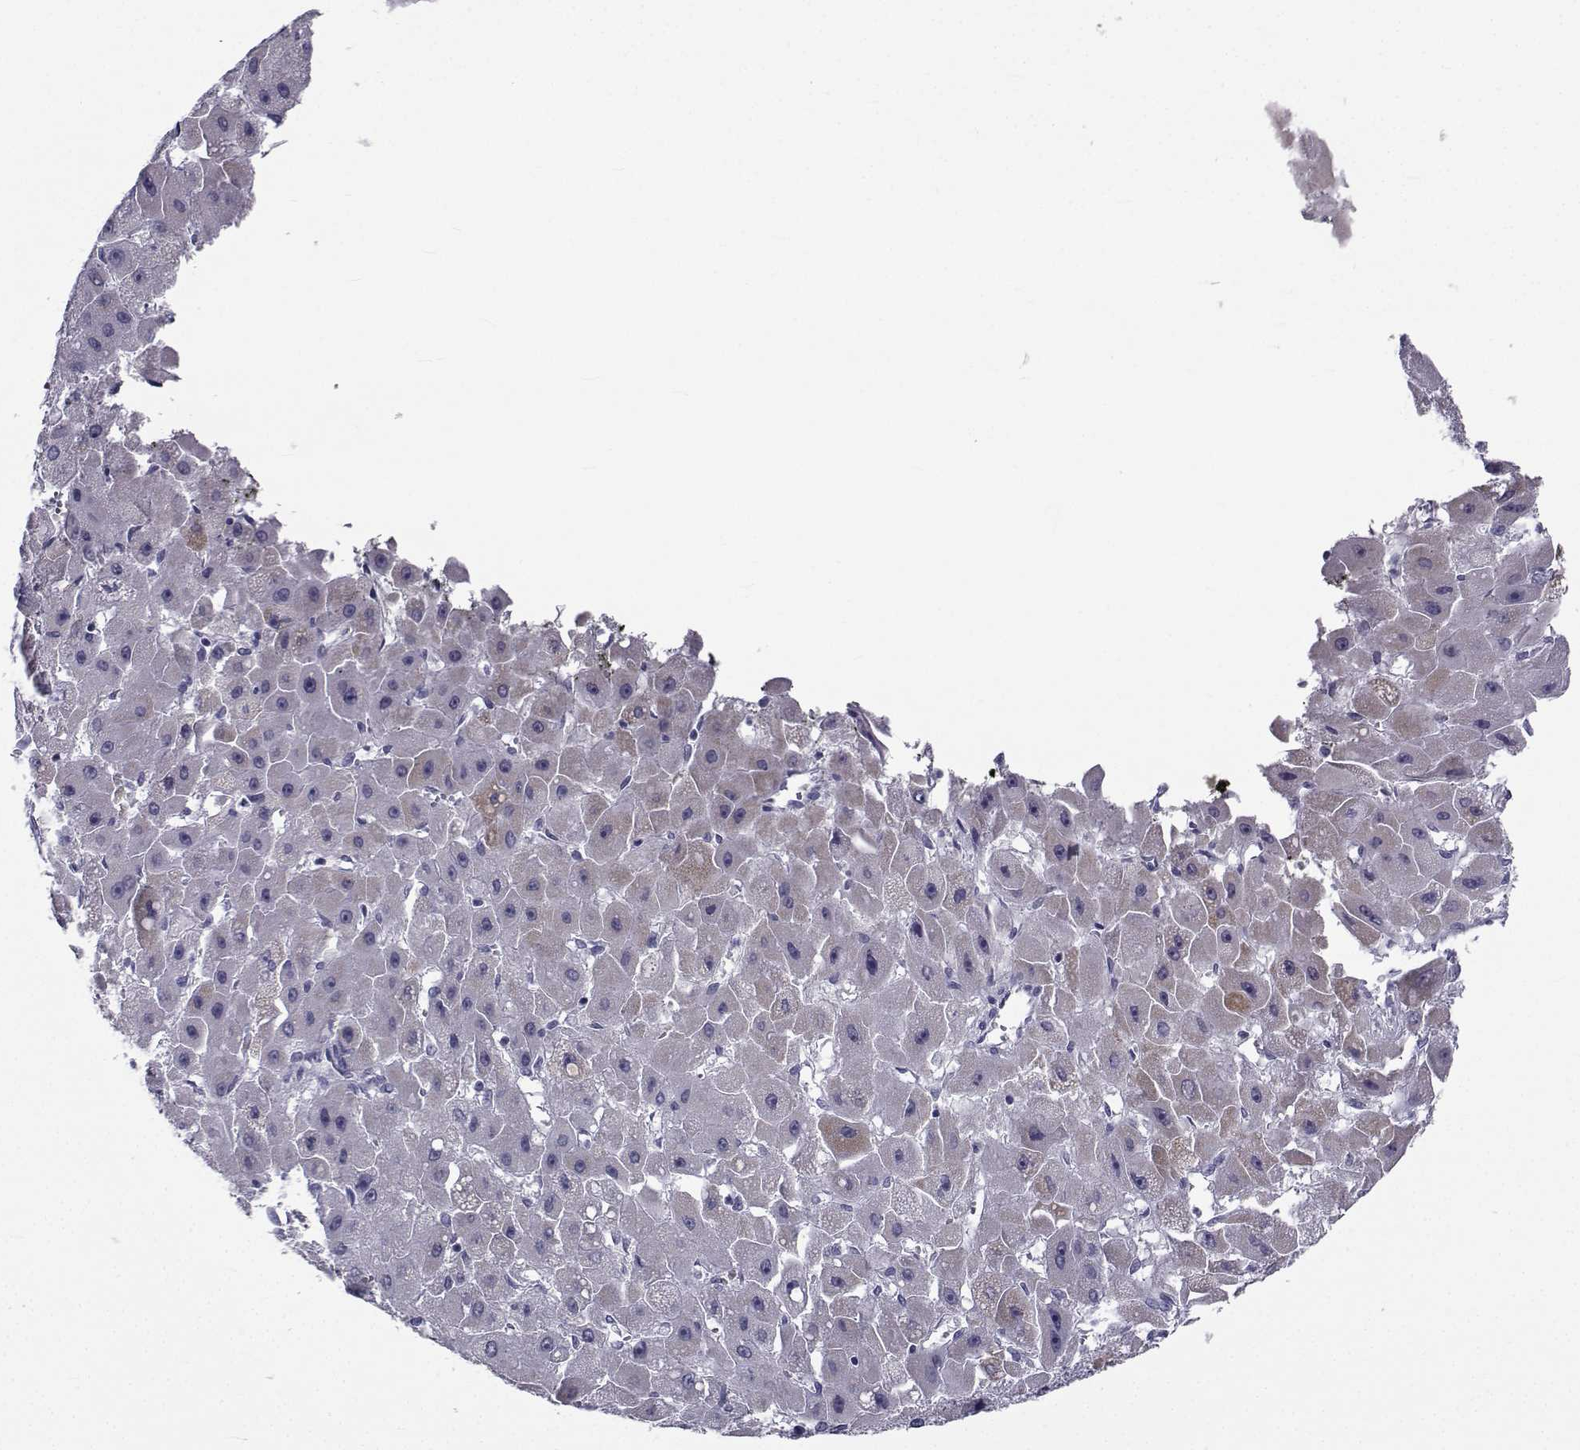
{"staining": {"intensity": "weak", "quantity": "<25%", "location": "cytoplasmic/membranous"}, "tissue": "liver cancer", "cell_type": "Tumor cells", "image_type": "cancer", "snomed": [{"axis": "morphology", "description": "Carcinoma, Hepatocellular, NOS"}, {"axis": "topography", "description": "Liver"}], "caption": "Protein analysis of hepatocellular carcinoma (liver) demonstrates no significant positivity in tumor cells. The staining was performed using DAB to visualize the protein expression in brown, while the nuclei were stained in blue with hematoxylin (Magnification: 20x).", "gene": "FDXR", "patient": {"sex": "female", "age": 25}}